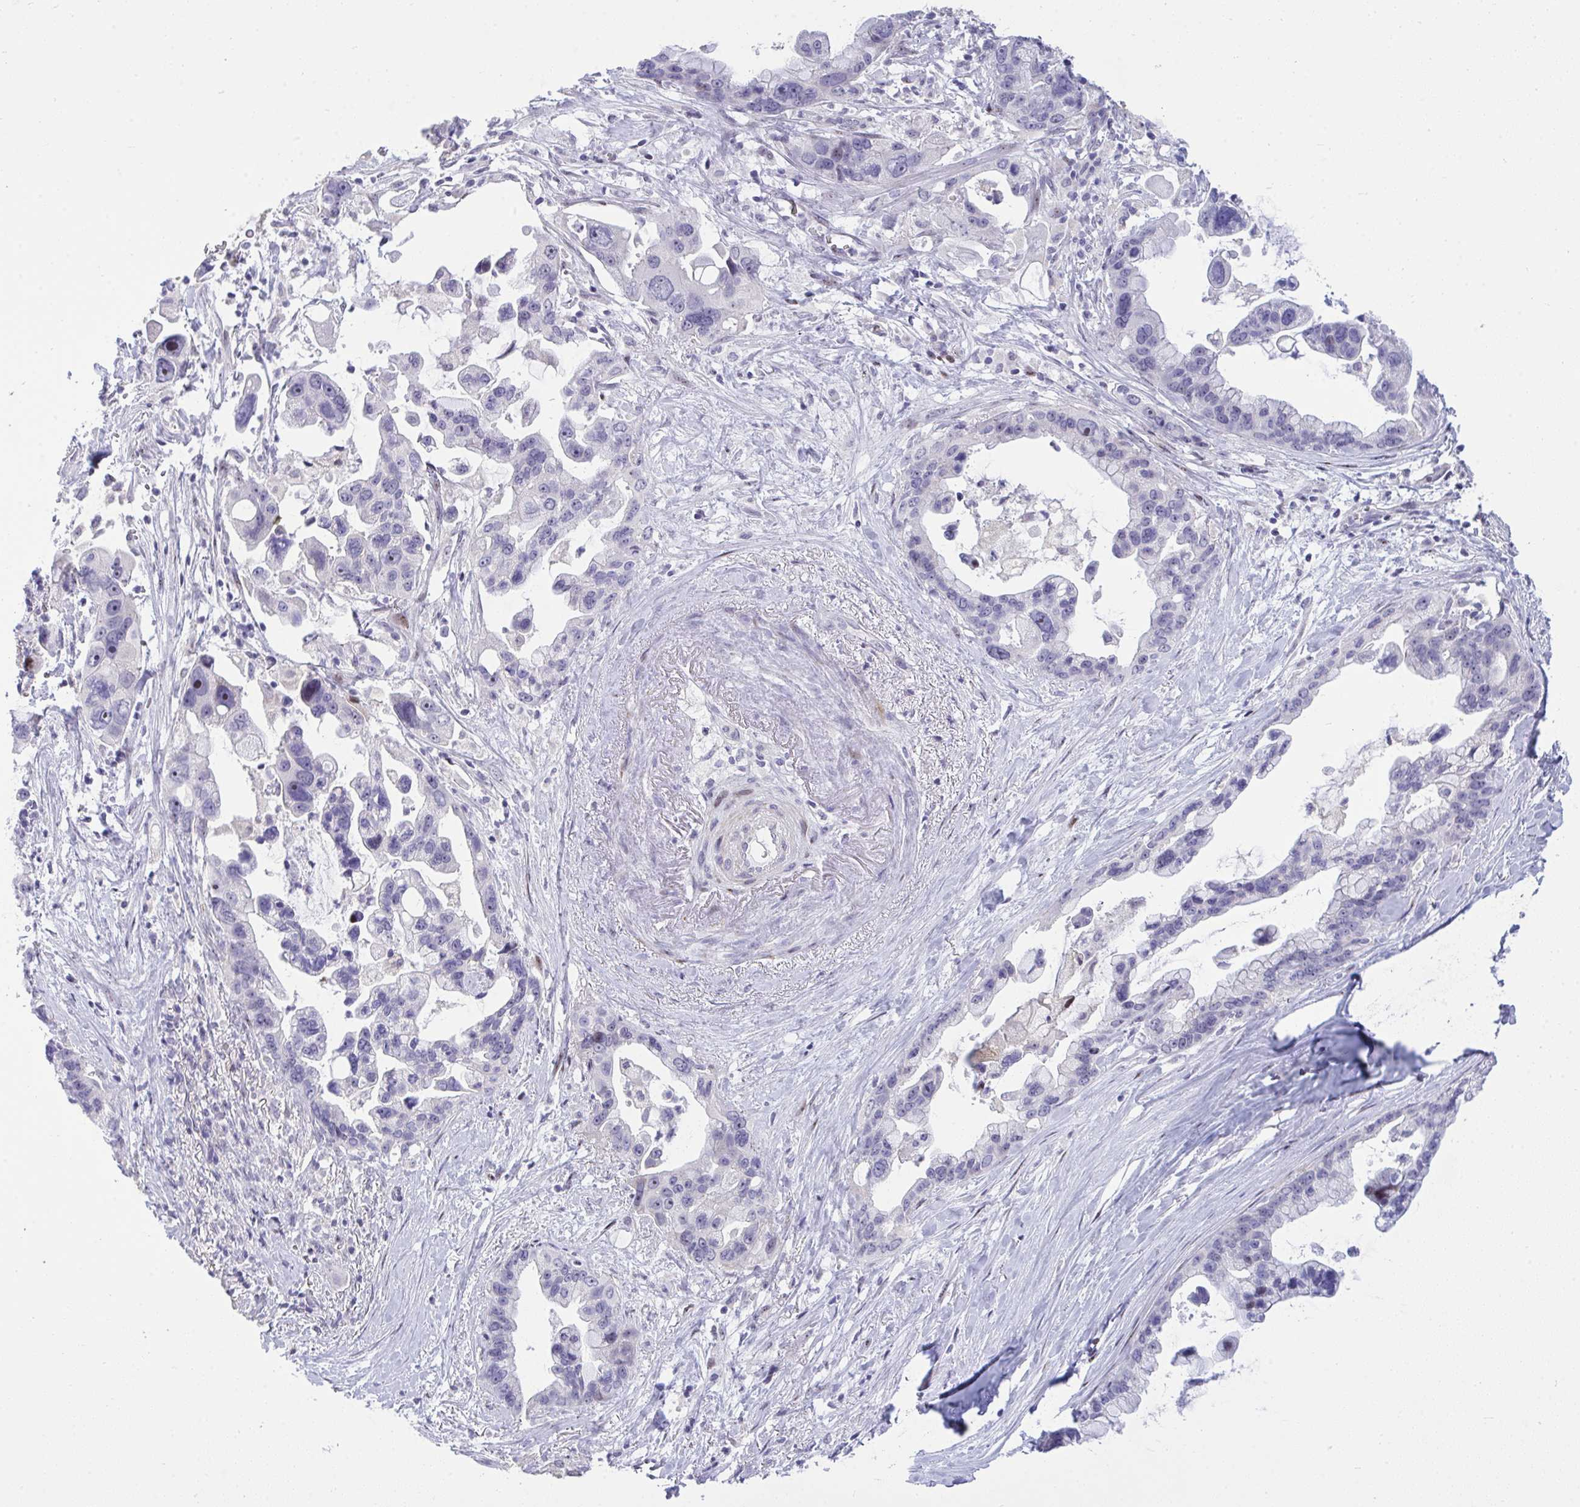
{"staining": {"intensity": "negative", "quantity": "none", "location": "none"}, "tissue": "pancreatic cancer", "cell_type": "Tumor cells", "image_type": "cancer", "snomed": [{"axis": "morphology", "description": "Adenocarcinoma, NOS"}, {"axis": "topography", "description": "Pancreas"}], "caption": "Pancreatic adenocarcinoma was stained to show a protein in brown. There is no significant expression in tumor cells.", "gene": "PLPPR3", "patient": {"sex": "female", "age": 83}}